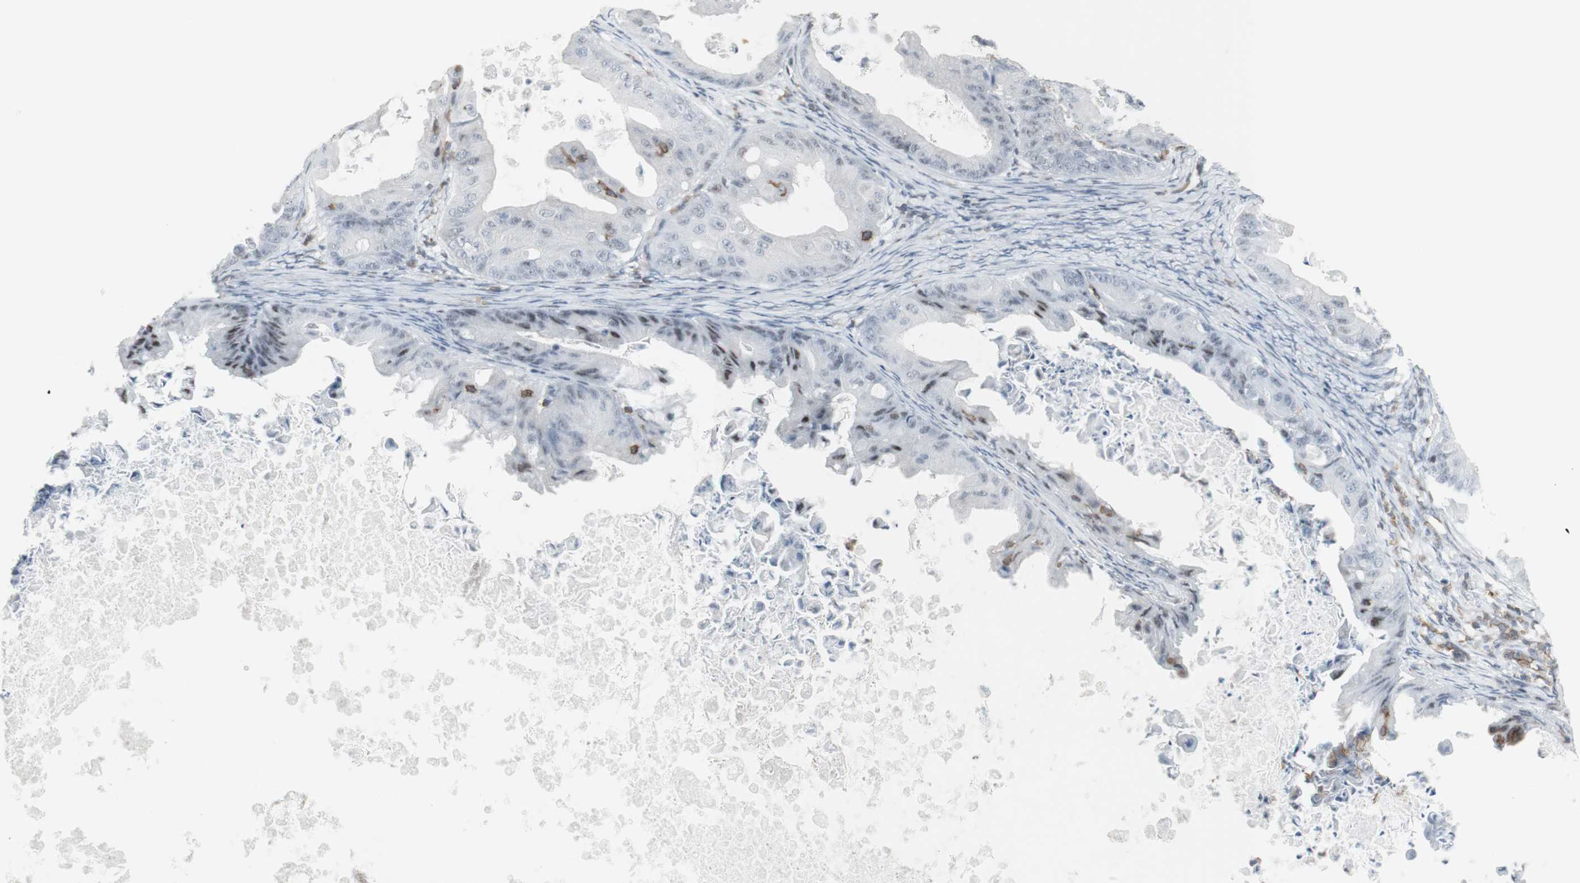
{"staining": {"intensity": "weak", "quantity": "<25%", "location": "cytoplasmic/membranous"}, "tissue": "ovarian cancer", "cell_type": "Tumor cells", "image_type": "cancer", "snomed": [{"axis": "morphology", "description": "Cystadenocarcinoma, mucinous, NOS"}, {"axis": "topography", "description": "Ovary"}], "caption": "Immunohistochemistry (IHC) histopathology image of human mucinous cystadenocarcinoma (ovarian) stained for a protein (brown), which shows no expression in tumor cells. The staining was performed using DAB (3,3'-diaminobenzidine) to visualize the protein expression in brown, while the nuclei were stained in blue with hematoxylin (Magnification: 20x).", "gene": "NRG1", "patient": {"sex": "female", "age": 37}}